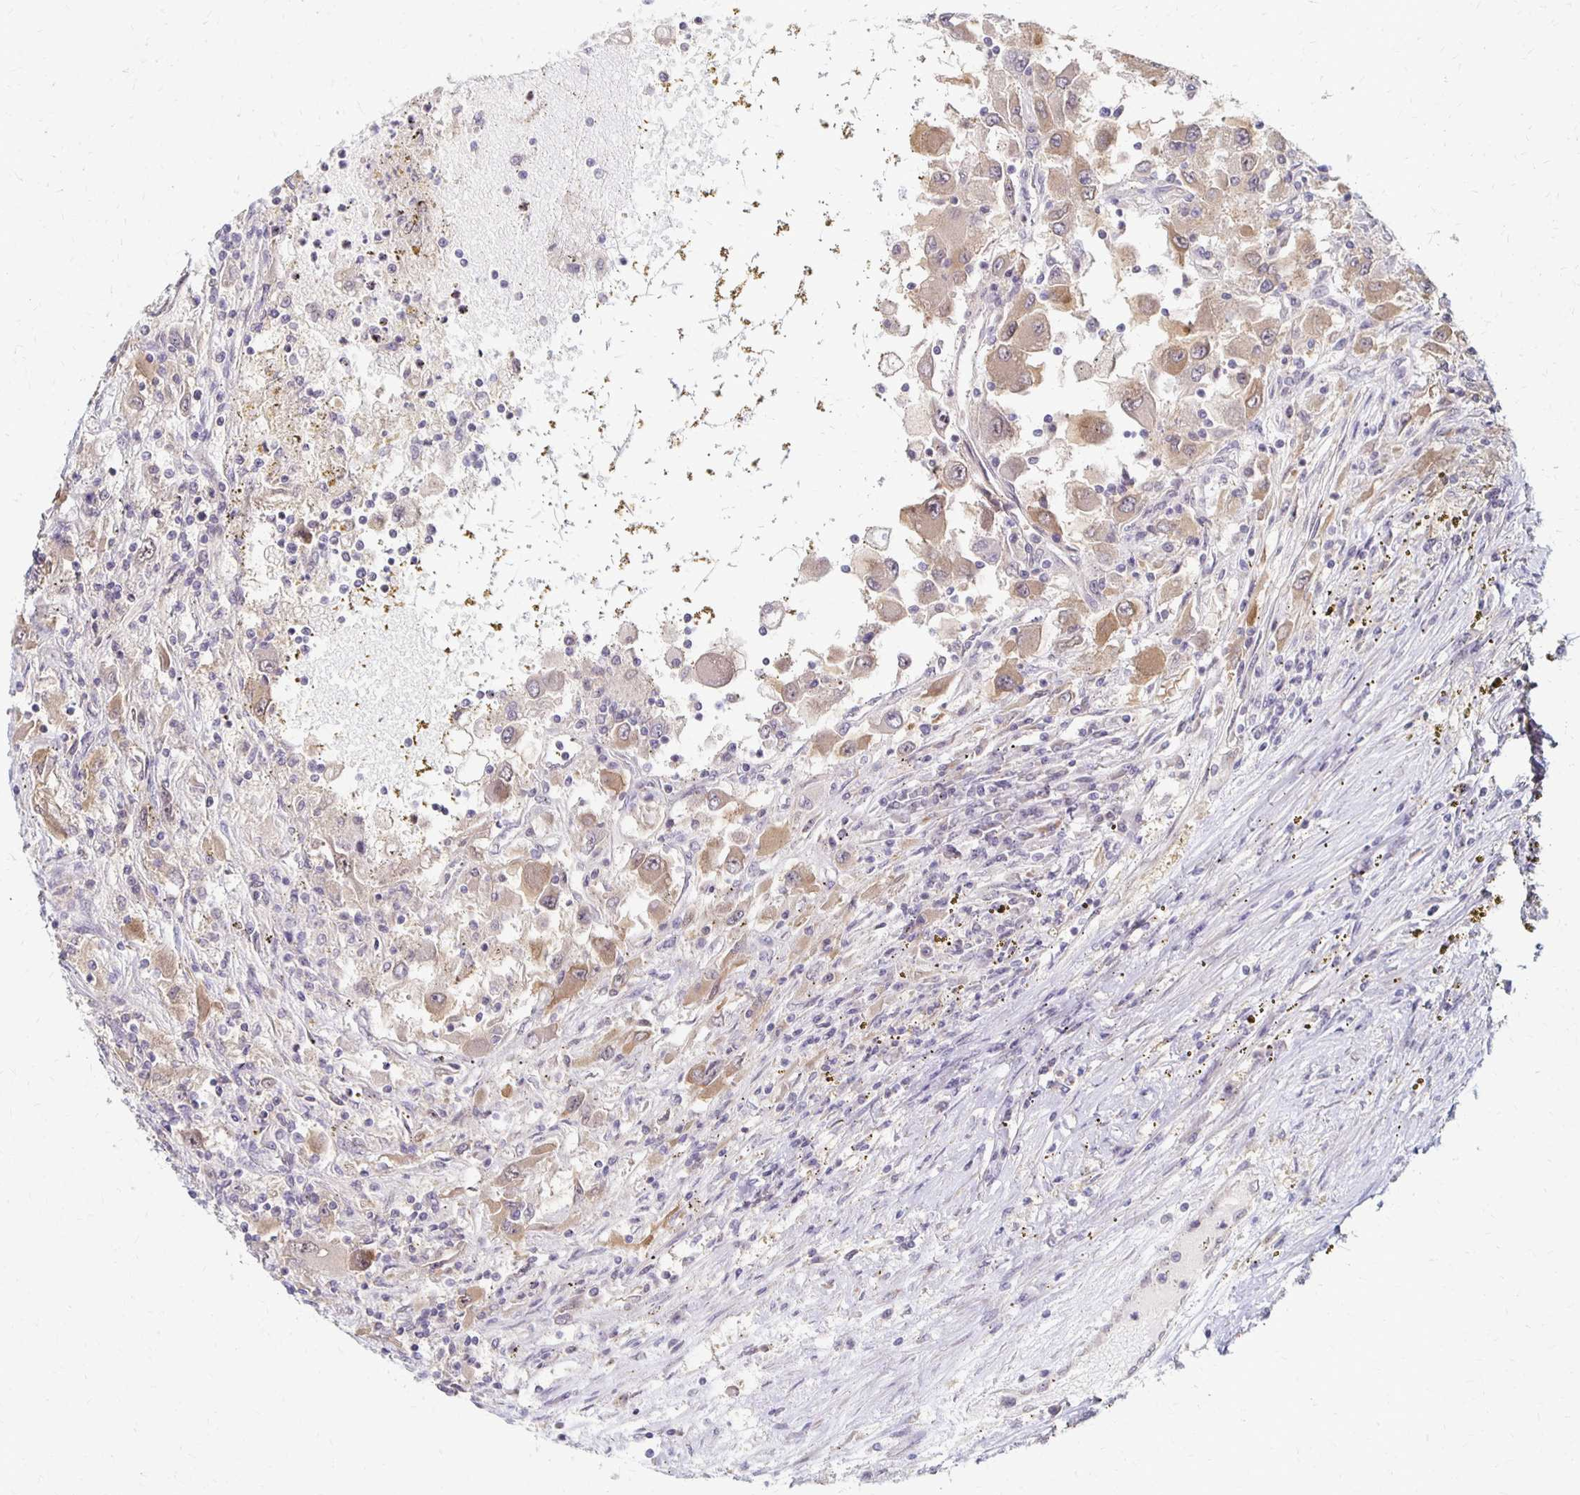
{"staining": {"intensity": "moderate", "quantity": "25%-75%", "location": "cytoplasmic/membranous"}, "tissue": "renal cancer", "cell_type": "Tumor cells", "image_type": "cancer", "snomed": [{"axis": "morphology", "description": "Adenocarcinoma, NOS"}, {"axis": "topography", "description": "Kidney"}], "caption": "Protein expression analysis of renal adenocarcinoma shows moderate cytoplasmic/membranous staining in about 25%-75% of tumor cells.", "gene": "PRKCB", "patient": {"sex": "female", "age": 67}}